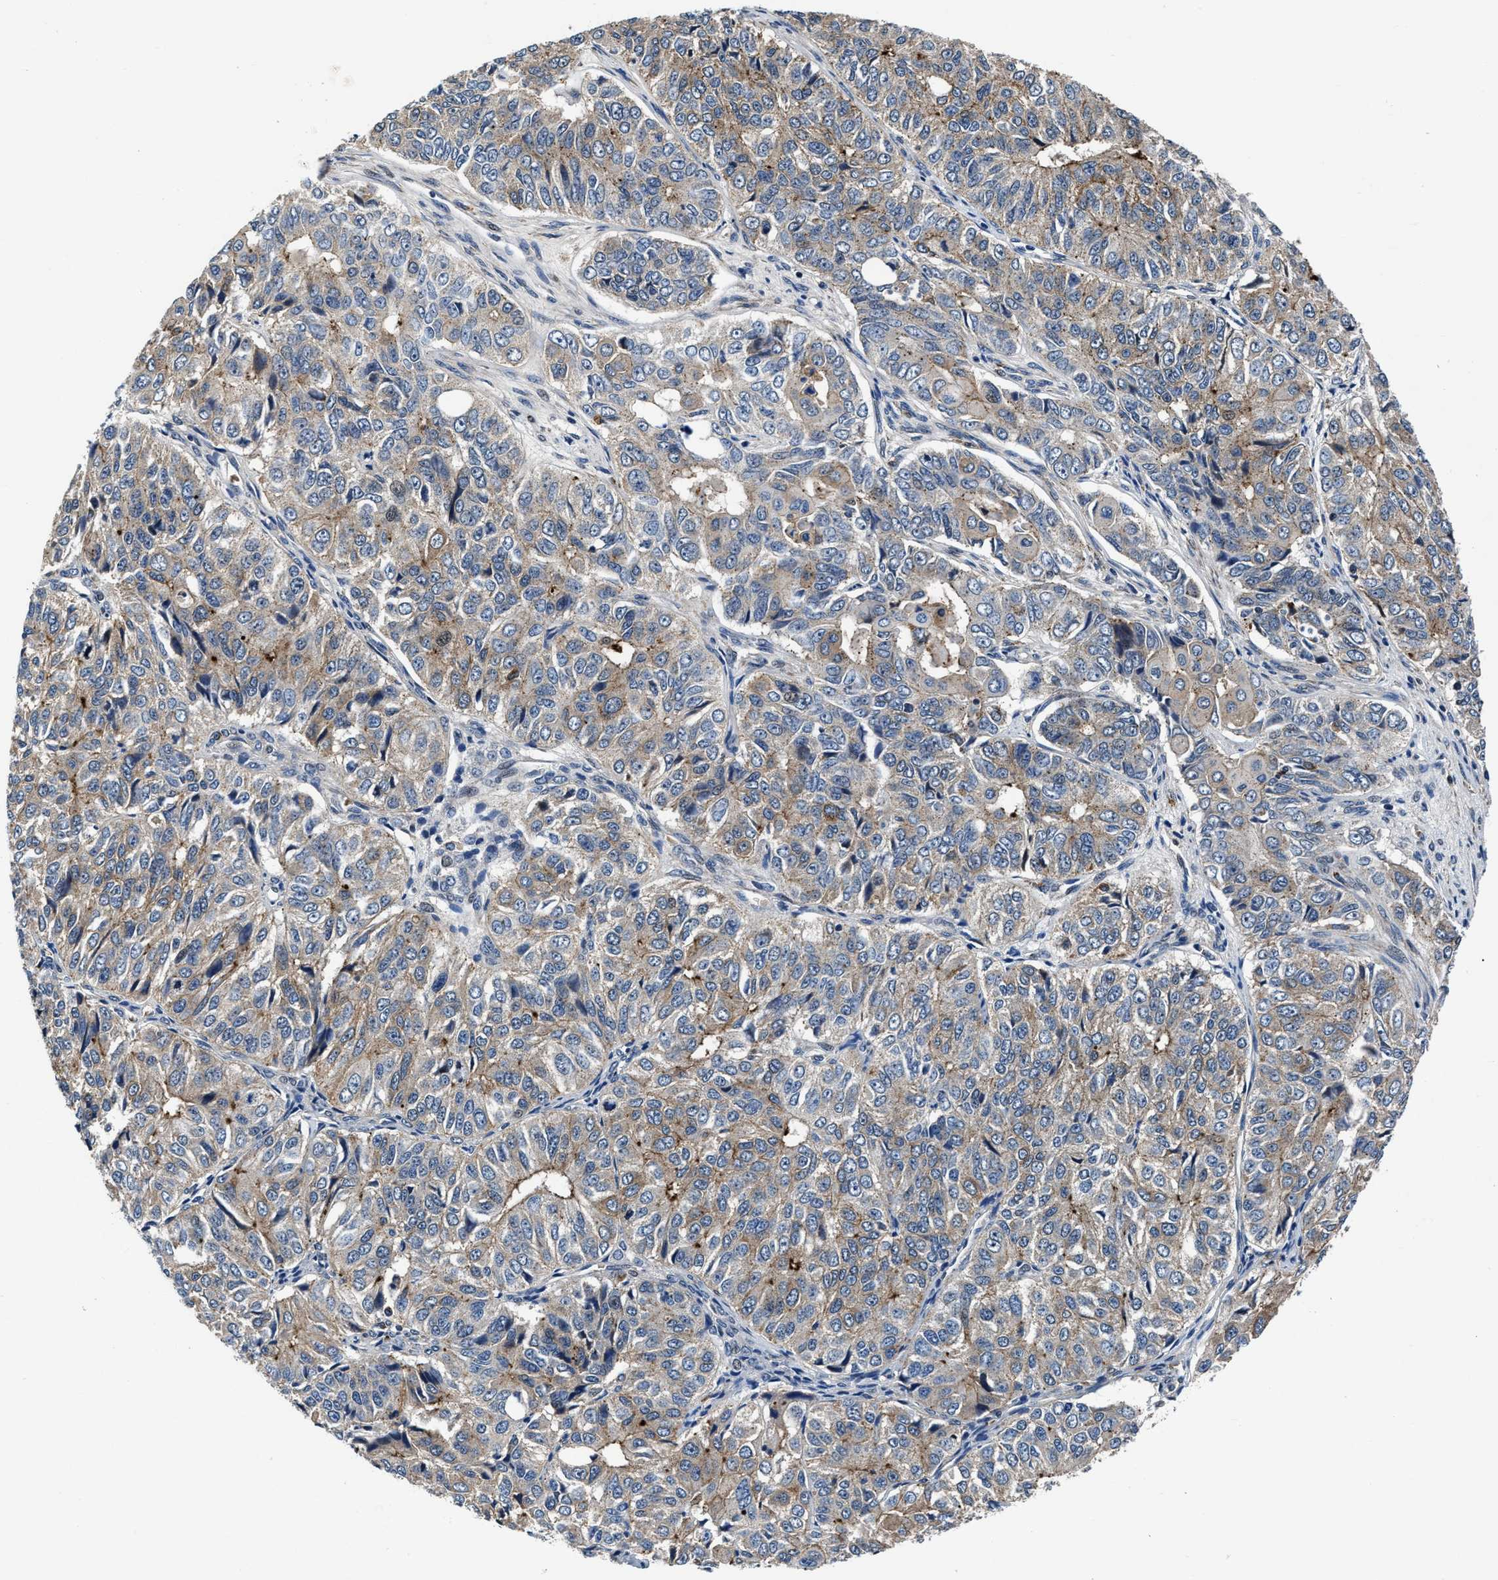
{"staining": {"intensity": "weak", "quantity": ">75%", "location": "cytoplasmic/membranous"}, "tissue": "ovarian cancer", "cell_type": "Tumor cells", "image_type": "cancer", "snomed": [{"axis": "morphology", "description": "Carcinoma, endometroid"}, {"axis": "topography", "description": "Ovary"}], "caption": "A photomicrograph of ovarian cancer (endometroid carcinoma) stained for a protein shows weak cytoplasmic/membranous brown staining in tumor cells. Immunohistochemistry (ihc) stains the protein in brown and the nuclei are stained blue.", "gene": "C2orf66", "patient": {"sex": "female", "age": 51}}